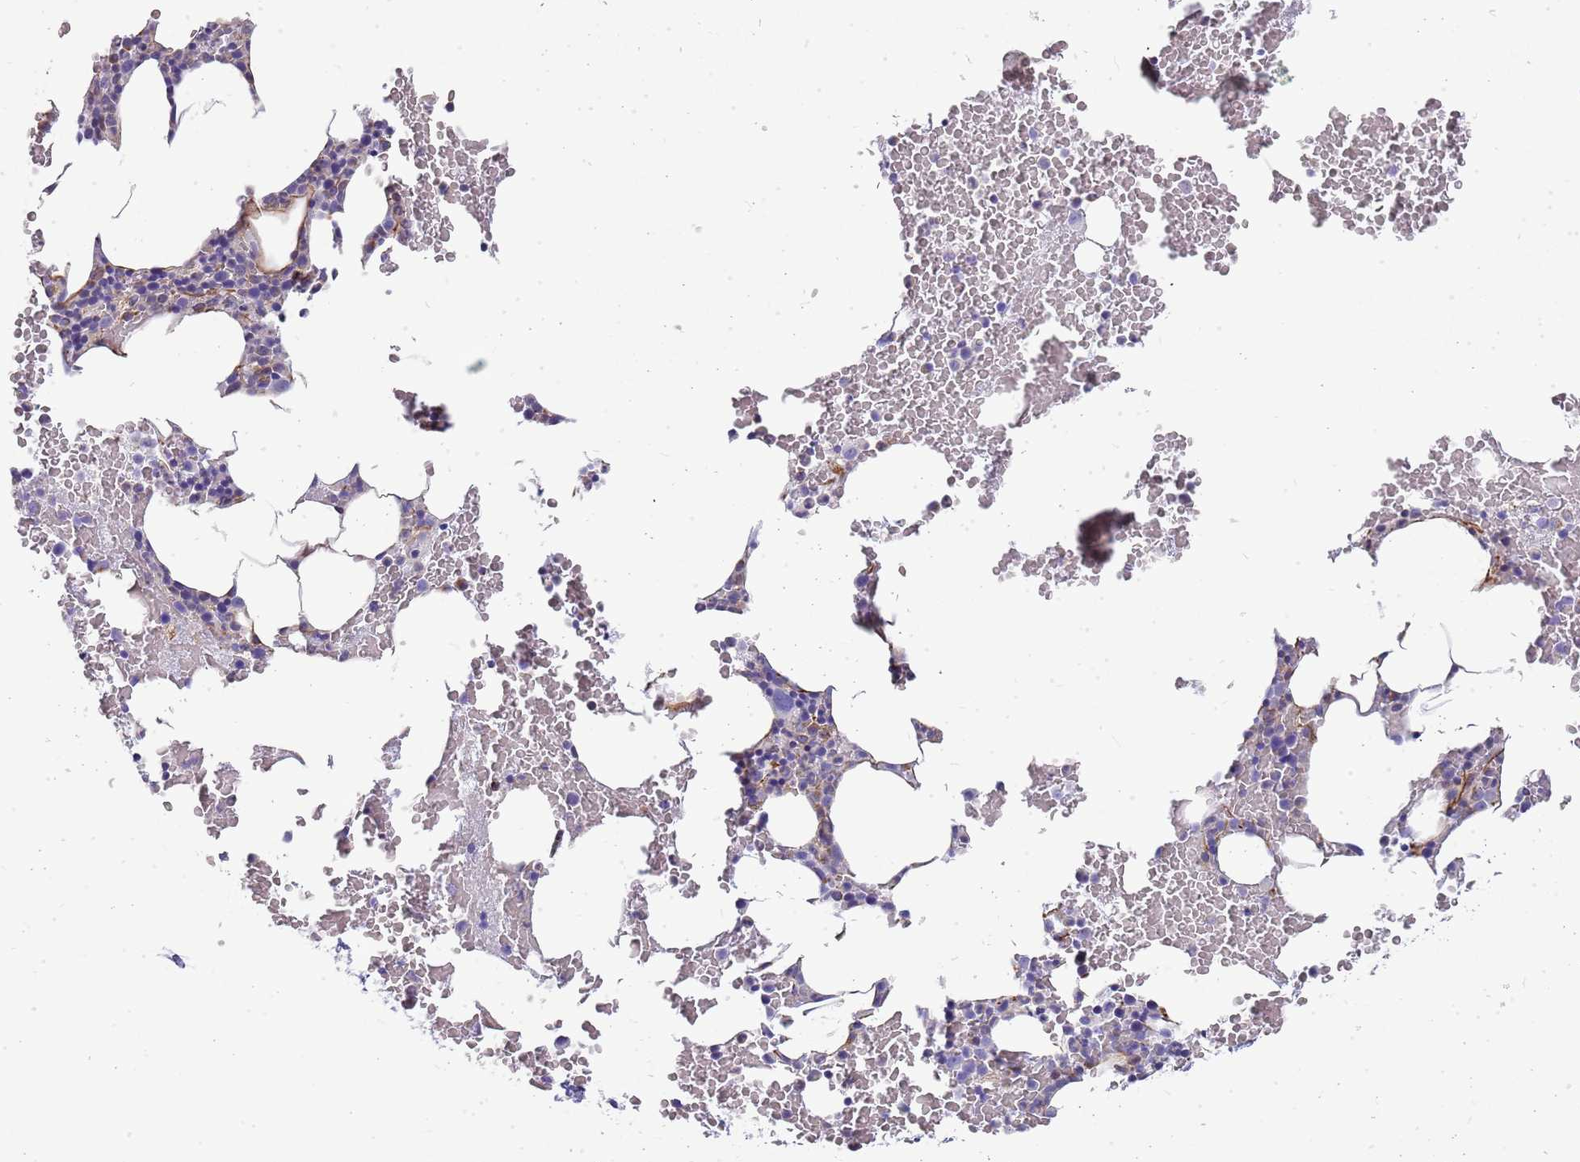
{"staining": {"intensity": "negative", "quantity": "none", "location": "none"}, "tissue": "bone marrow", "cell_type": "Hematopoietic cells", "image_type": "normal", "snomed": [{"axis": "morphology", "description": "Normal tissue, NOS"}, {"axis": "morphology", "description": "Inflammation, NOS"}, {"axis": "topography", "description": "Bone marrow"}], "caption": "This is an immunohistochemistry photomicrograph of normal bone marrow. There is no expression in hematopoietic cells.", "gene": "ZDHHC1", "patient": {"sex": "female", "age": 78}}